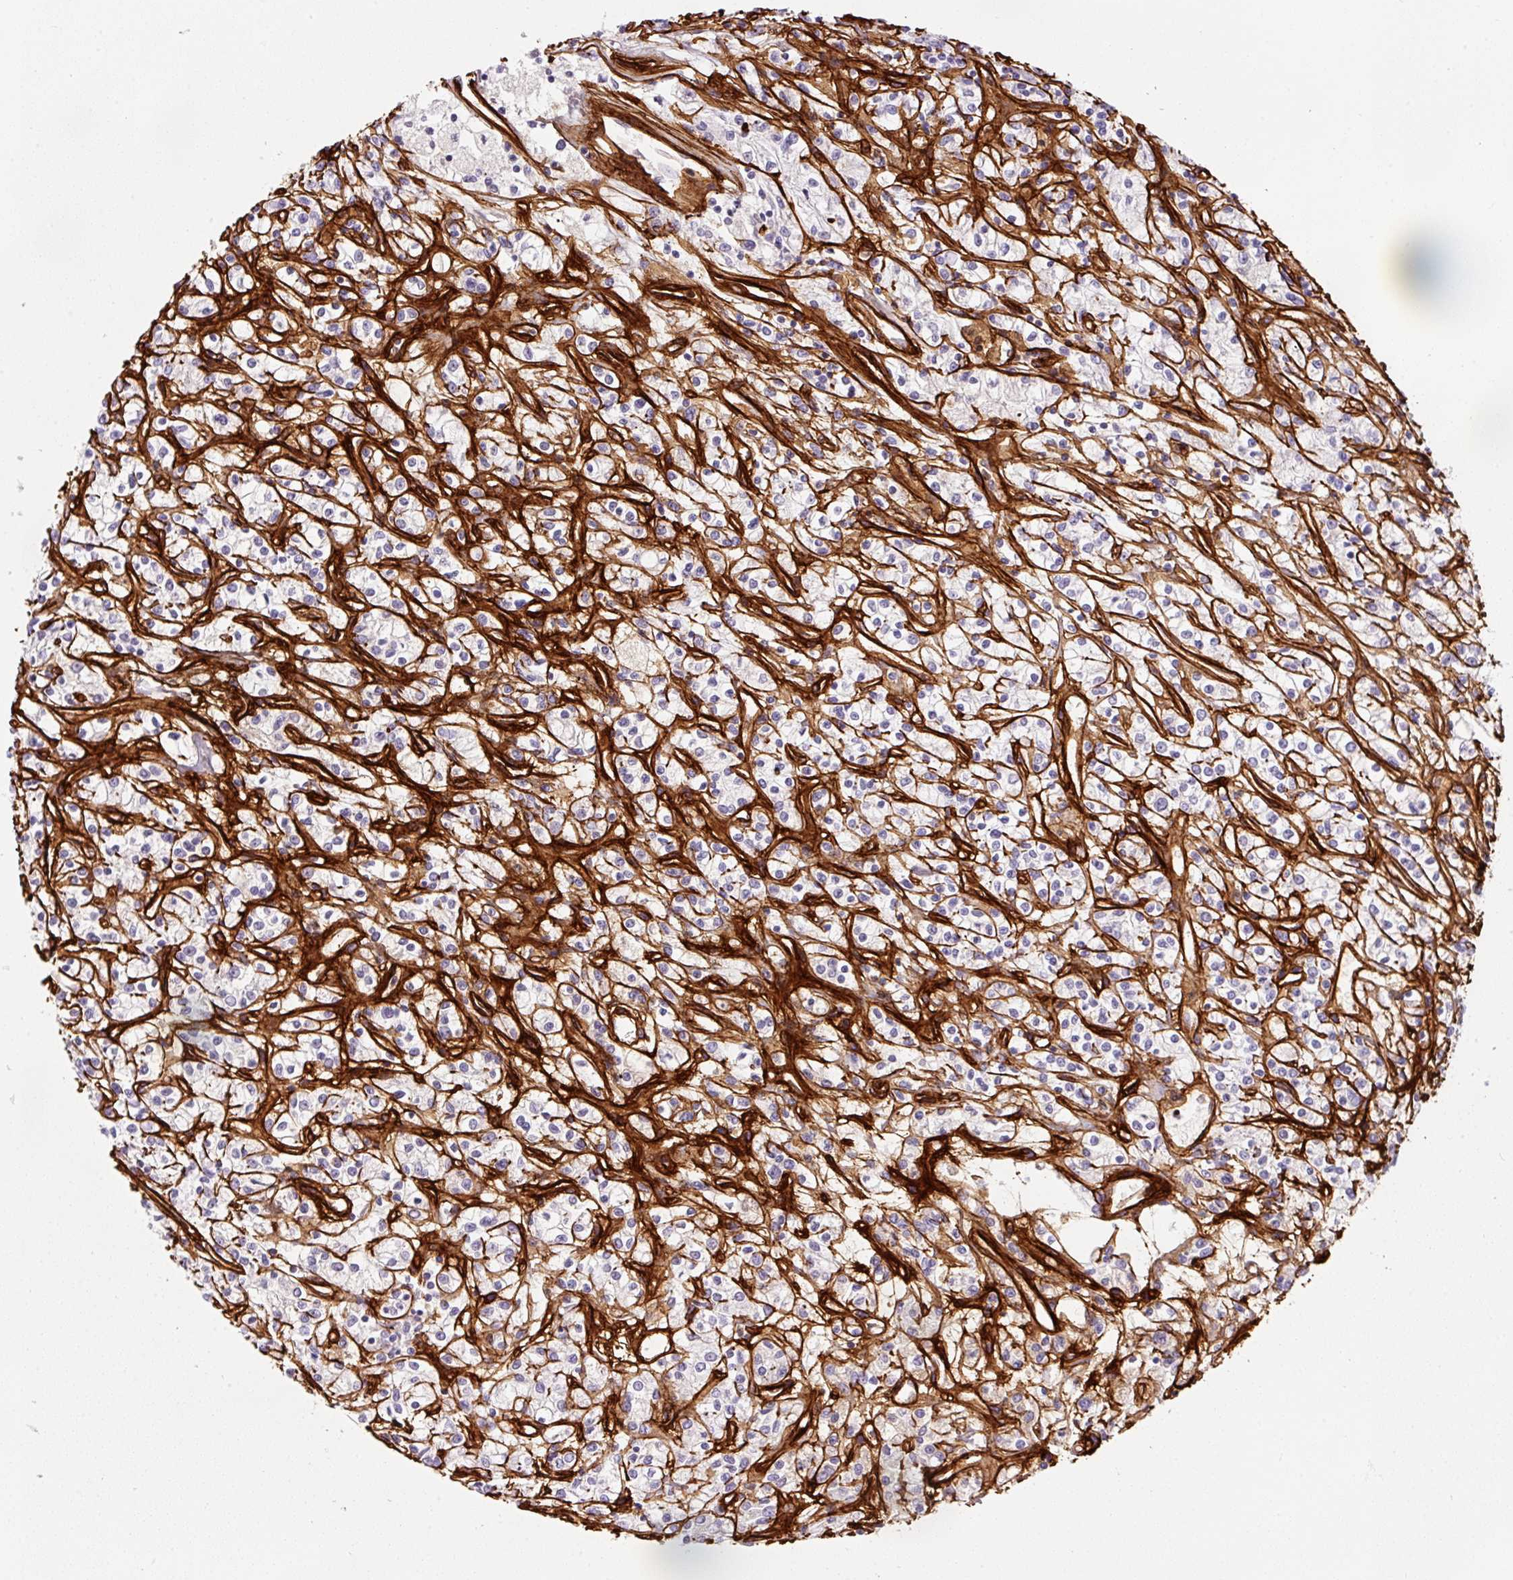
{"staining": {"intensity": "negative", "quantity": "none", "location": "none"}, "tissue": "renal cancer", "cell_type": "Tumor cells", "image_type": "cancer", "snomed": [{"axis": "morphology", "description": "Adenocarcinoma, NOS"}, {"axis": "topography", "description": "Kidney"}], "caption": "An IHC image of adenocarcinoma (renal) is shown. There is no staining in tumor cells of adenocarcinoma (renal).", "gene": "LOXL4", "patient": {"sex": "female", "age": 59}}